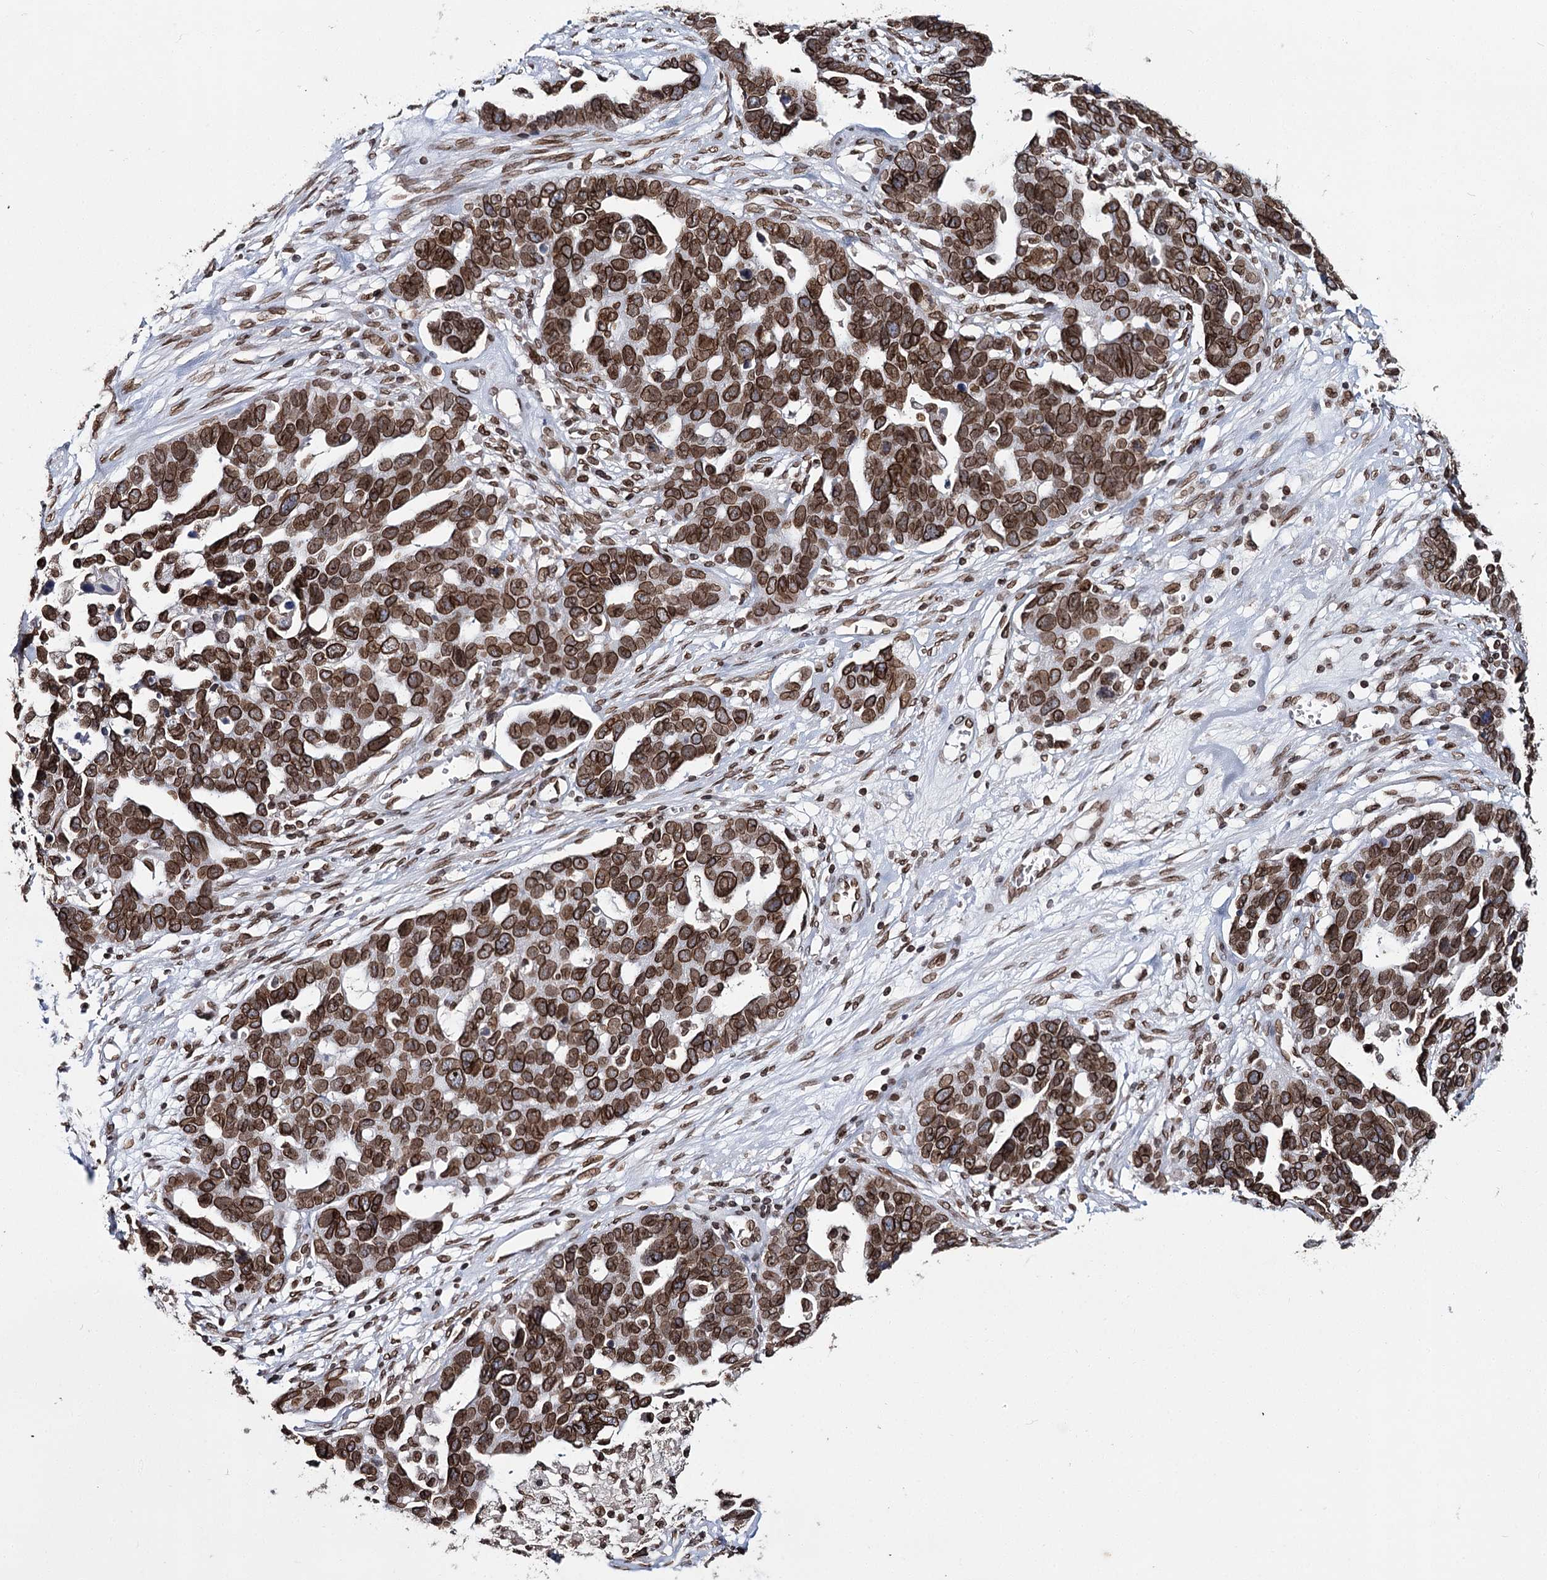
{"staining": {"intensity": "strong", "quantity": ">75%", "location": "cytoplasmic/membranous,nuclear"}, "tissue": "ovarian cancer", "cell_type": "Tumor cells", "image_type": "cancer", "snomed": [{"axis": "morphology", "description": "Cystadenocarcinoma, serous, NOS"}, {"axis": "topography", "description": "Ovary"}], "caption": "Ovarian serous cystadenocarcinoma stained with a brown dye exhibits strong cytoplasmic/membranous and nuclear positive staining in approximately >75% of tumor cells.", "gene": "KIAA0930", "patient": {"sex": "female", "age": 54}}